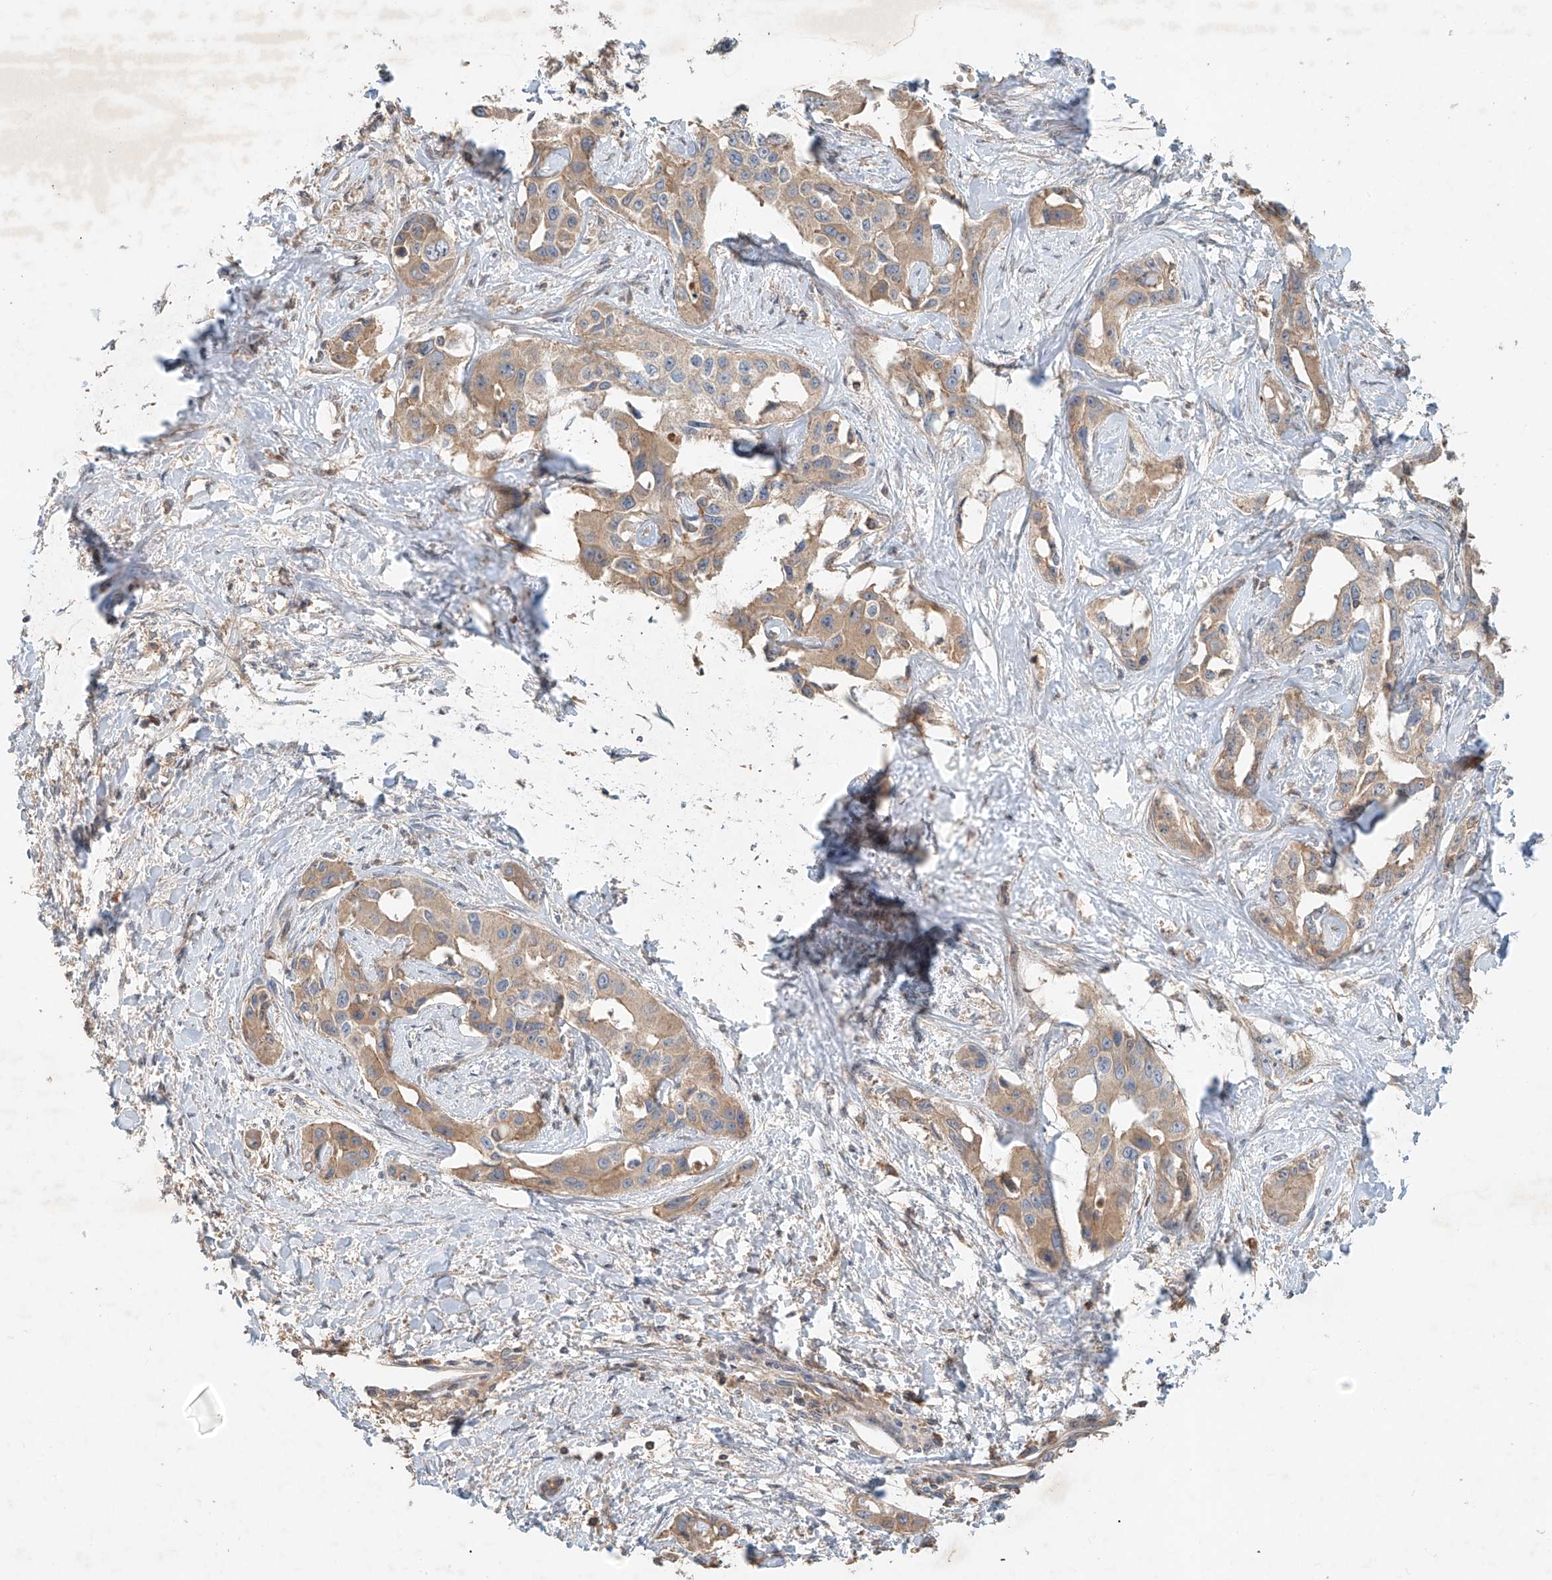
{"staining": {"intensity": "weak", "quantity": ">75%", "location": "cytoplasmic/membranous"}, "tissue": "liver cancer", "cell_type": "Tumor cells", "image_type": "cancer", "snomed": [{"axis": "morphology", "description": "Cholangiocarcinoma"}, {"axis": "topography", "description": "Liver"}], "caption": "Protein expression analysis of human cholangiocarcinoma (liver) reveals weak cytoplasmic/membranous expression in approximately >75% of tumor cells.", "gene": "GNB1L", "patient": {"sex": "male", "age": 59}}